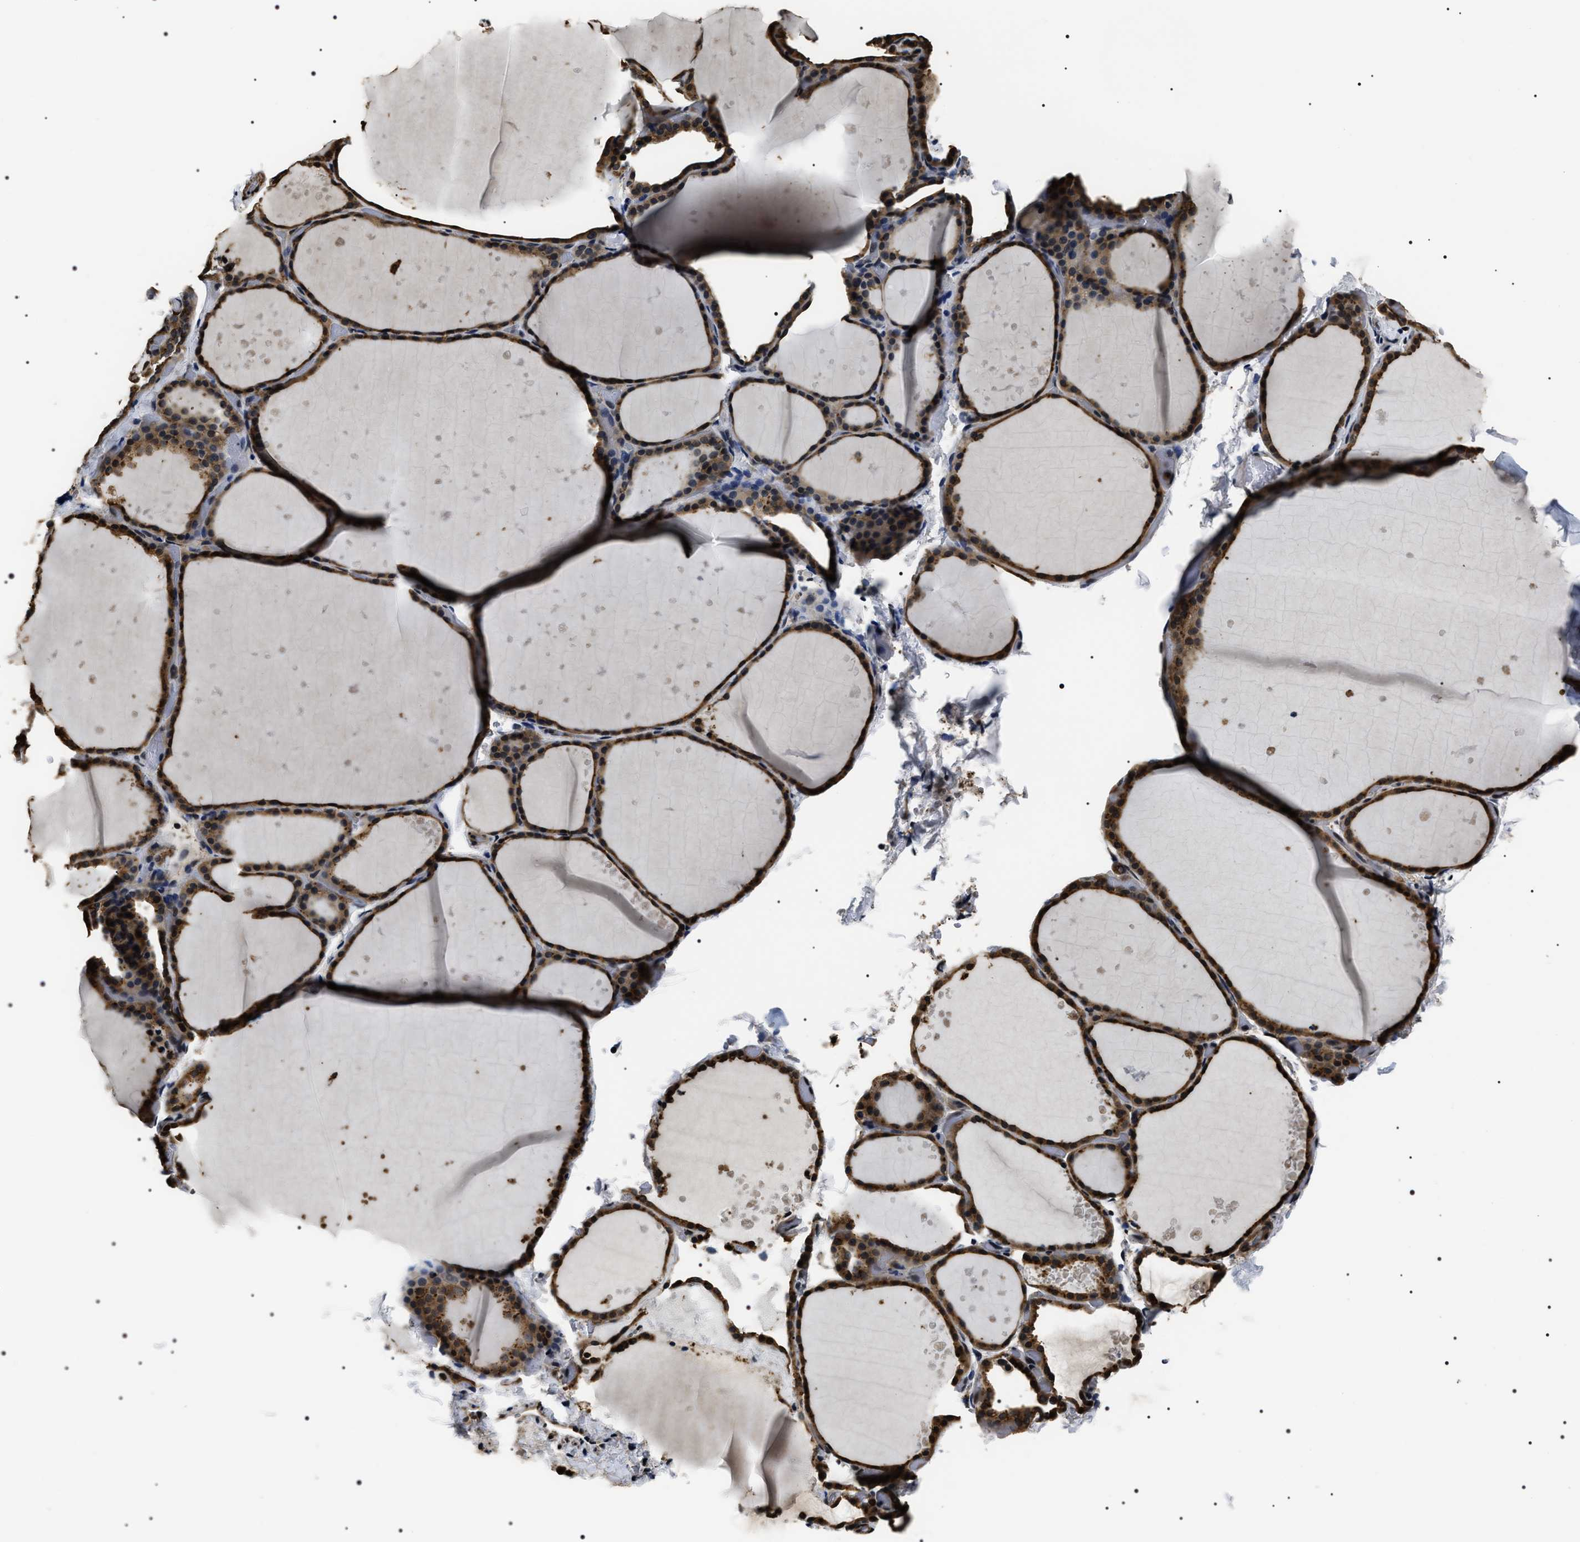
{"staining": {"intensity": "moderate", "quantity": ">75%", "location": "cytoplasmic/membranous,nuclear"}, "tissue": "thyroid gland", "cell_type": "Glandular cells", "image_type": "normal", "snomed": [{"axis": "morphology", "description": "Normal tissue, NOS"}, {"axis": "topography", "description": "Thyroid gland"}], "caption": "DAB (3,3'-diaminobenzidine) immunohistochemical staining of benign human thyroid gland displays moderate cytoplasmic/membranous,nuclear protein expression in approximately >75% of glandular cells. The protein is shown in brown color, while the nuclei are stained blue.", "gene": "ARHGAP22", "patient": {"sex": "female", "age": 44}}